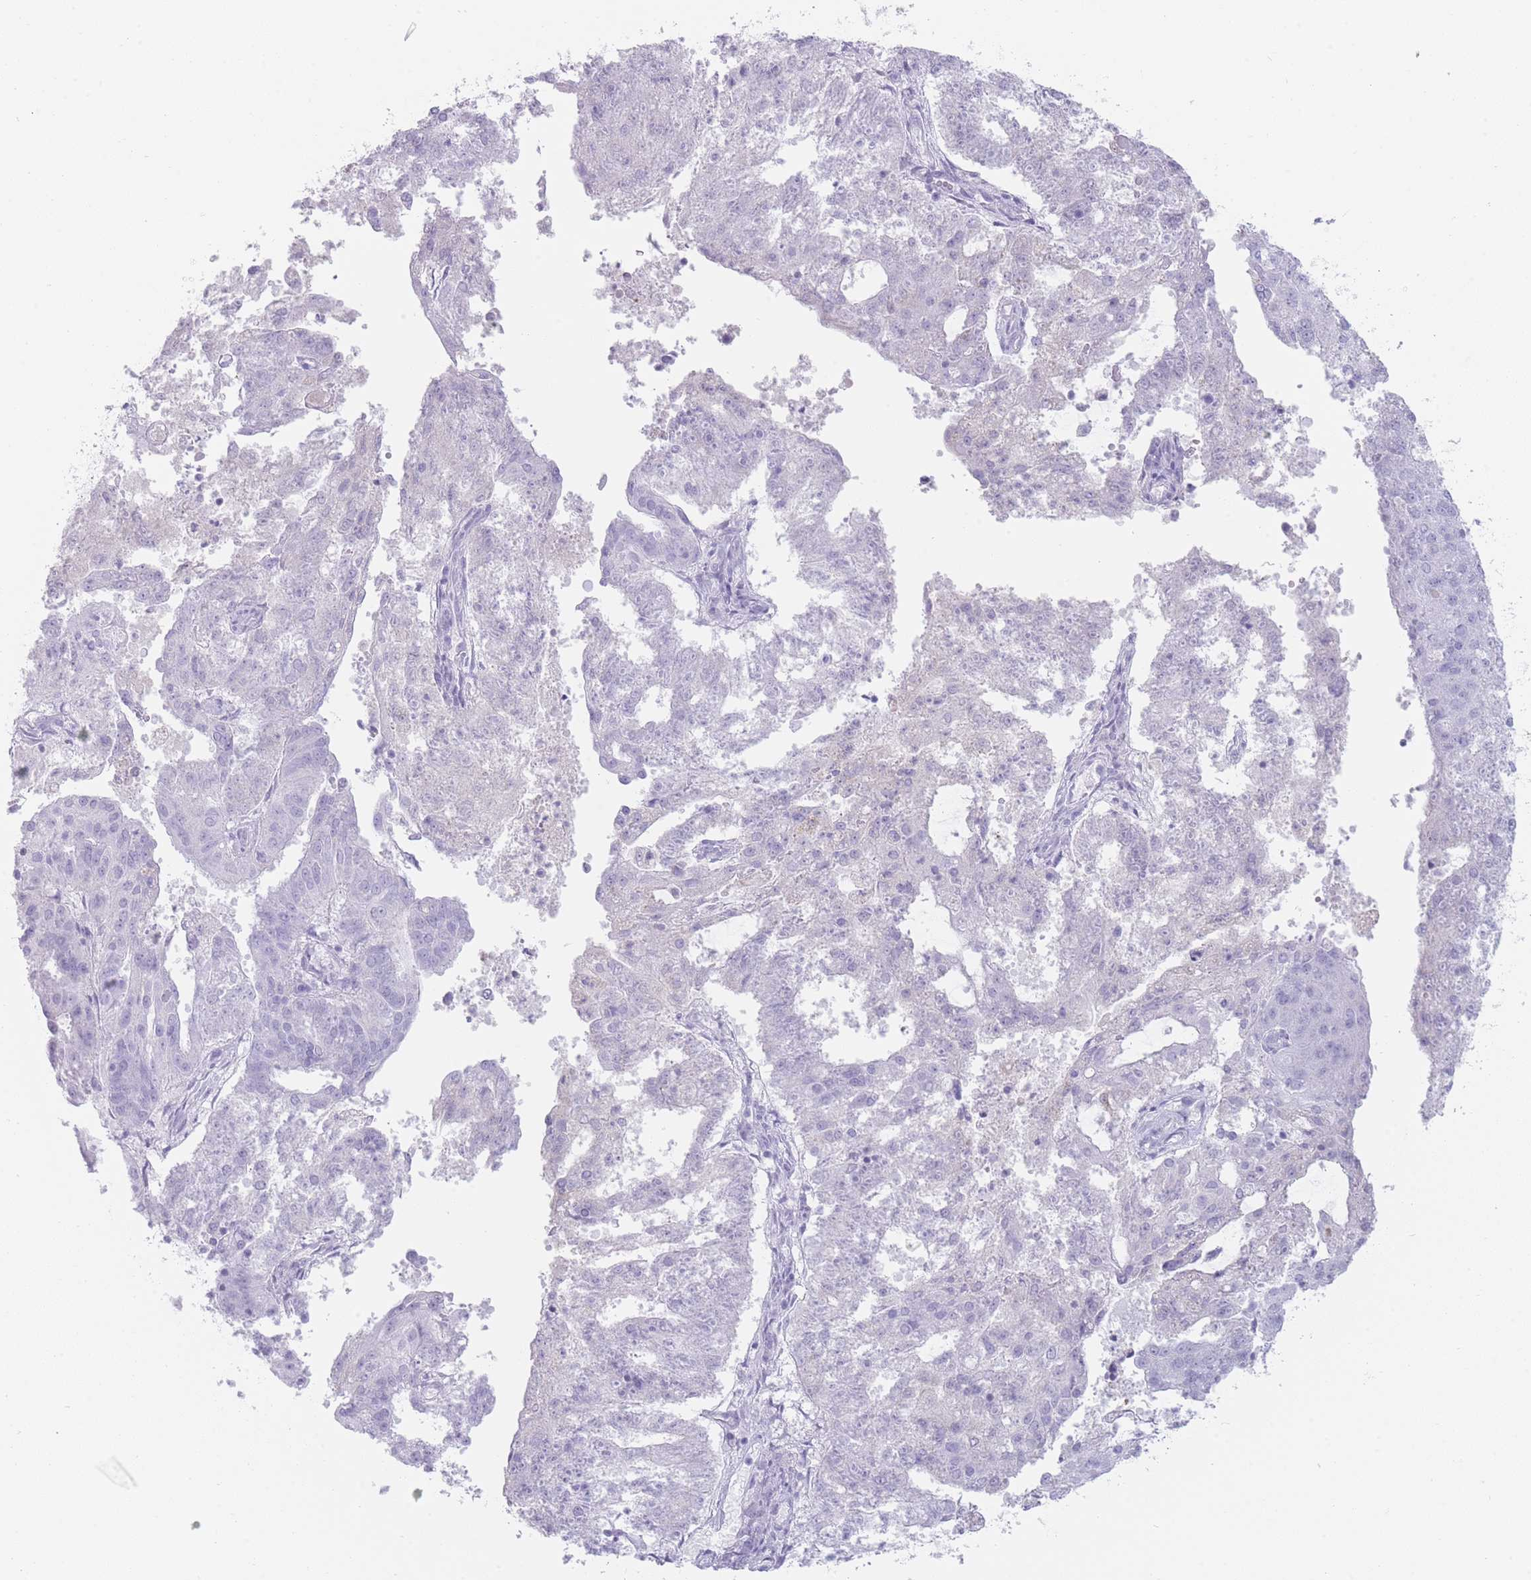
{"staining": {"intensity": "negative", "quantity": "none", "location": "none"}, "tissue": "endometrial cancer", "cell_type": "Tumor cells", "image_type": "cancer", "snomed": [{"axis": "morphology", "description": "Adenocarcinoma, NOS"}, {"axis": "topography", "description": "Endometrium"}], "caption": "Endometrial cancer (adenocarcinoma) stained for a protein using immunohistochemistry displays no expression tumor cells.", "gene": "IFNA6", "patient": {"sex": "female", "age": 82}}